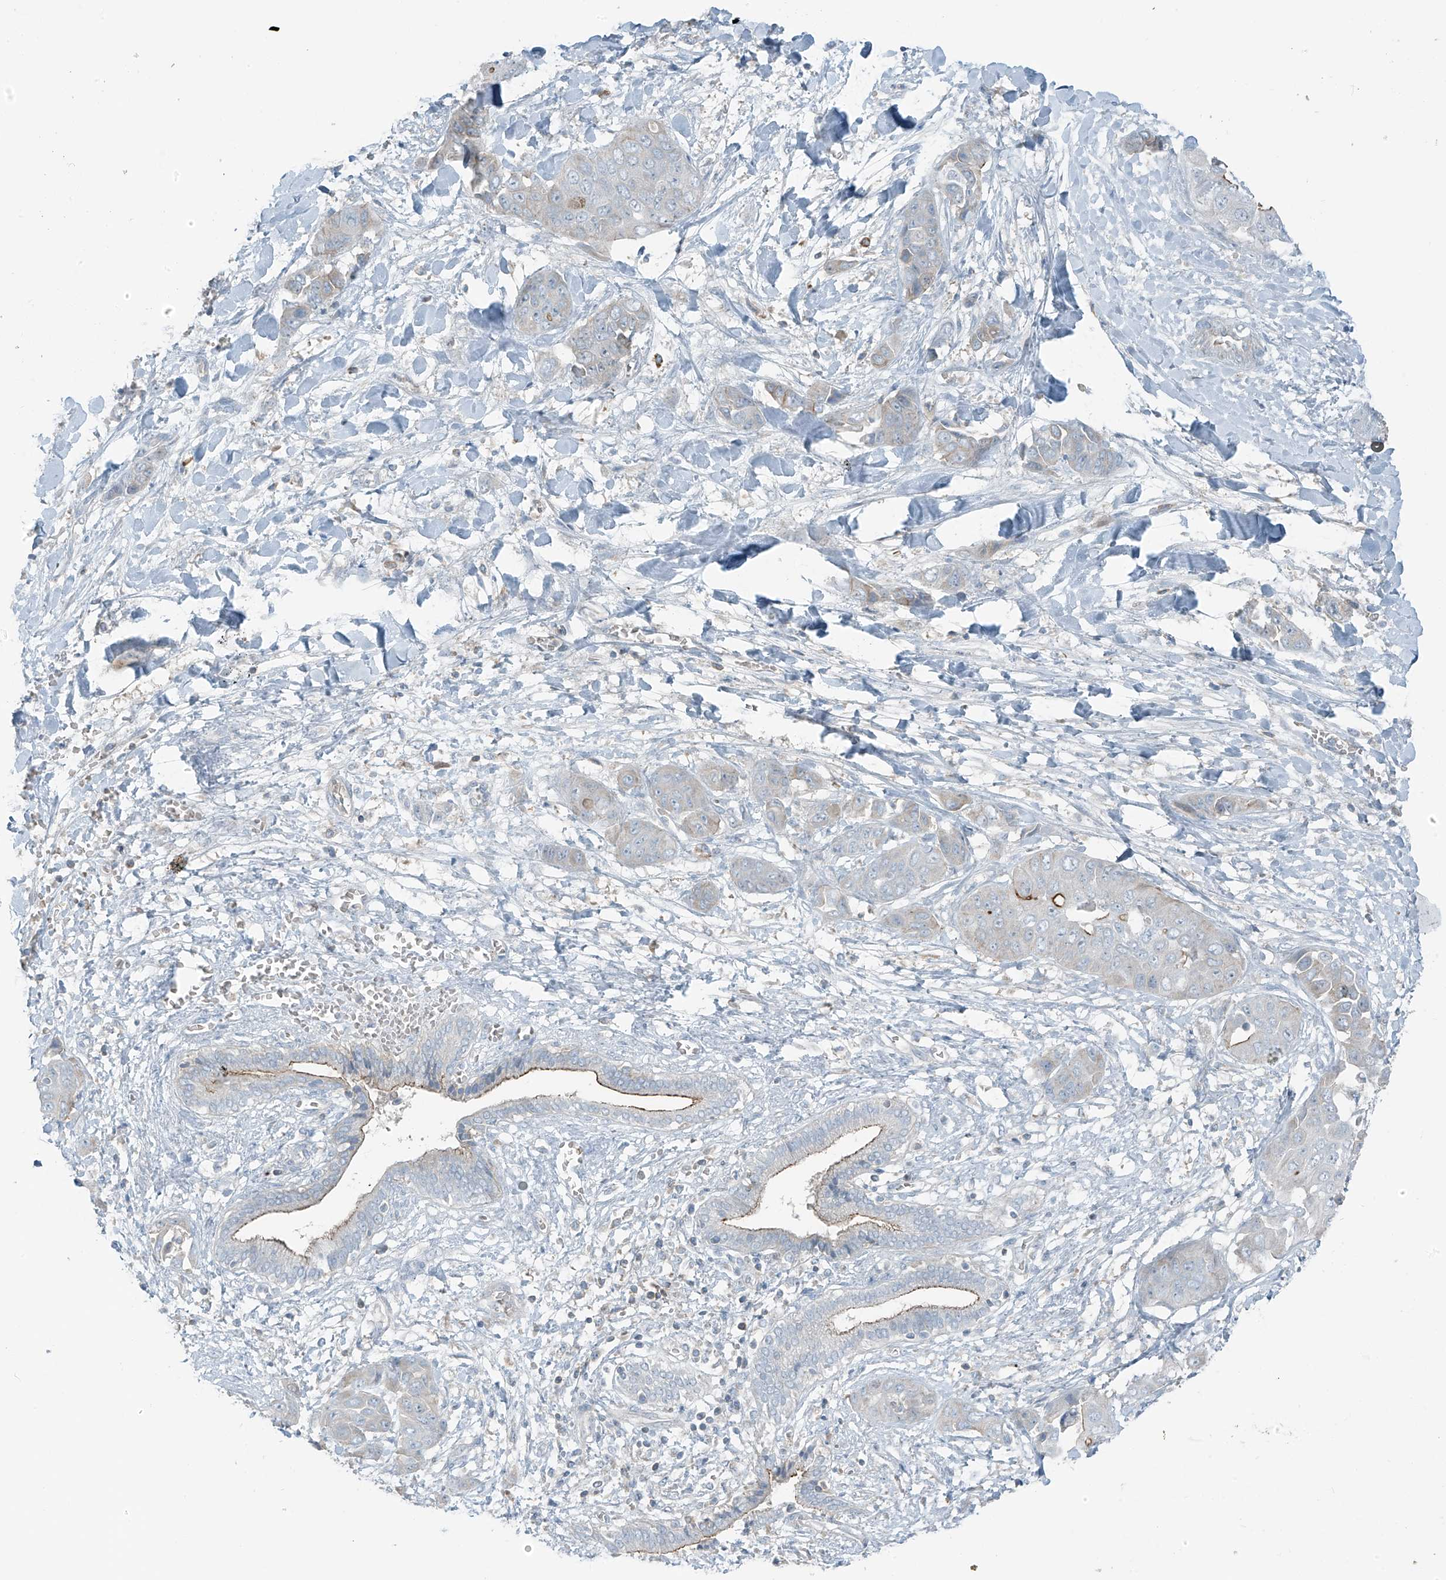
{"staining": {"intensity": "negative", "quantity": "none", "location": "none"}, "tissue": "liver cancer", "cell_type": "Tumor cells", "image_type": "cancer", "snomed": [{"axis": "morphology", "description": "Cholangiocarcinoma"}, {"axis": "topography", "description": "Liver"}], "caption": "The immunohistochemistry photomicrograph has no significant staining in tumor cells of cholangiocarcinoma (liver) tissue. (DAB (3,3'-diaminobenzidine) immunohistochemistry (IHC) visualized using brightfield microscopy, high magnification).", "gene": "FAM131C", "patient": {"sex": "female", "age": 52}}